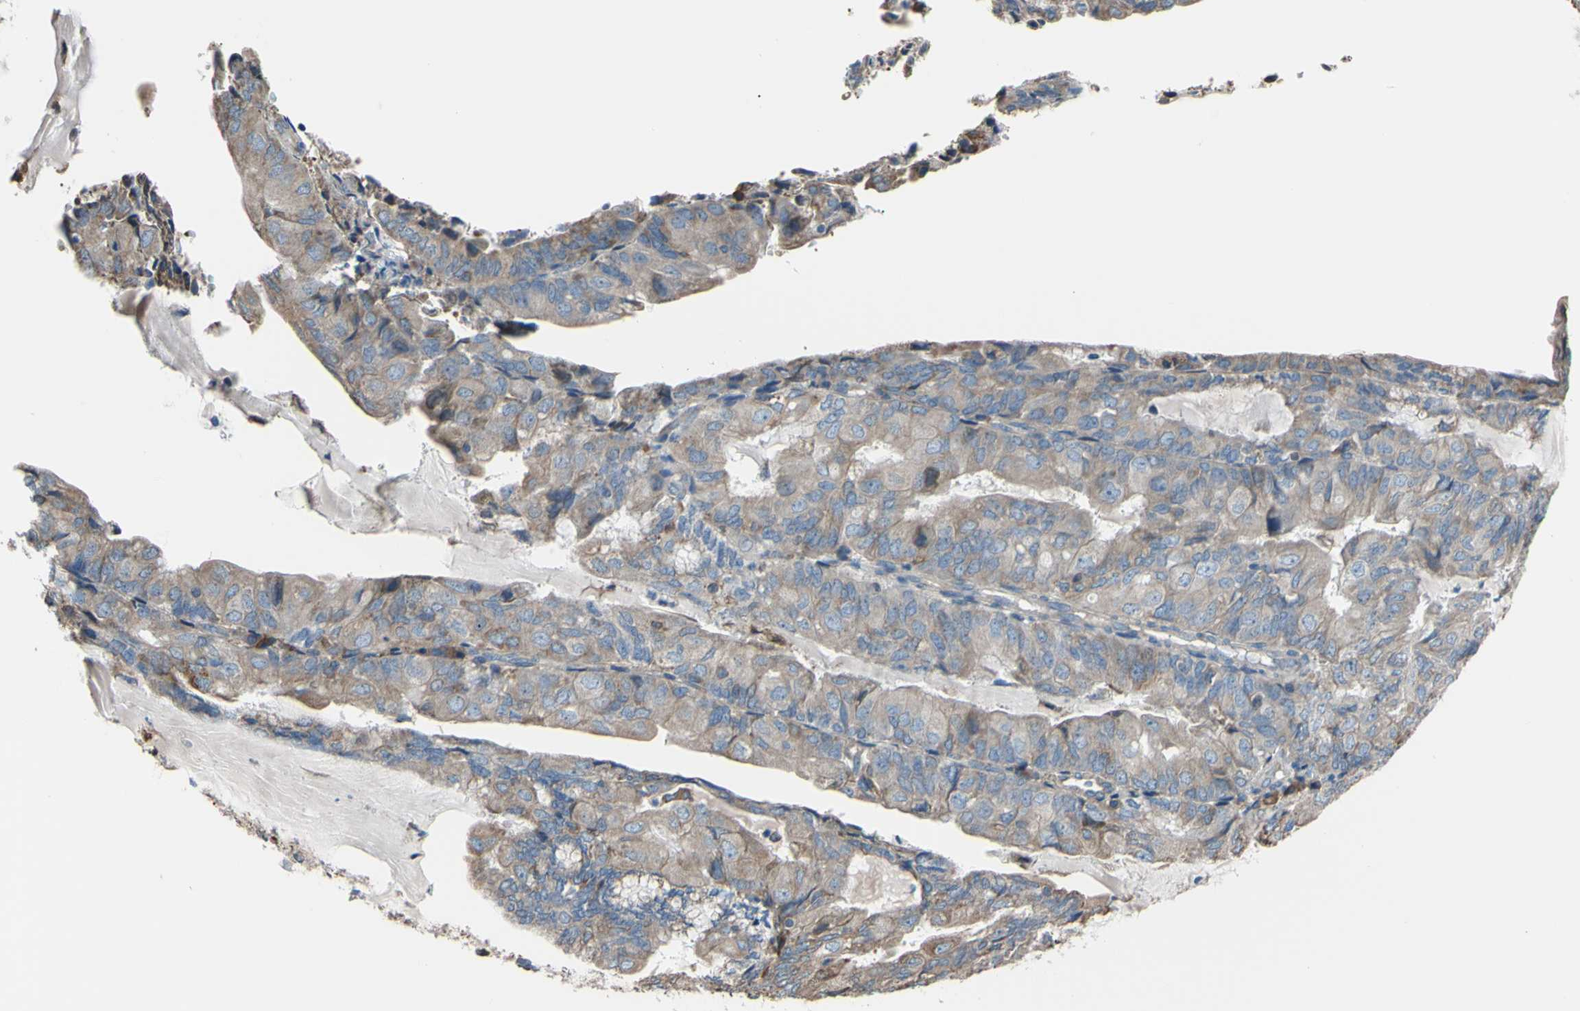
{"staining": {"intensity": "moderate", "quantity": ">75%", "location": "cytoplasmic/membranous"}, "tissue": "endometrial cancer", "cell_type": "Tumor cells", "image_type": "cancer", "snomed": [{"axis": "morphology", "description": "Adenocarcinoma, NOS"}, {"axis": "topography", "description": "Endometrium"}], "caption": "High-magnification brightfield microscopy of endometrial cancer (adenocarcinoma) stained with DAB (brown) and counterstained with hematoxylin (blue). tumor cells exhibit moderate cytoplasmic/membranous positivity is present in approximately>75% of cells.", "gene": "BMF", "patient": {"sex": "female", "age": 81}}